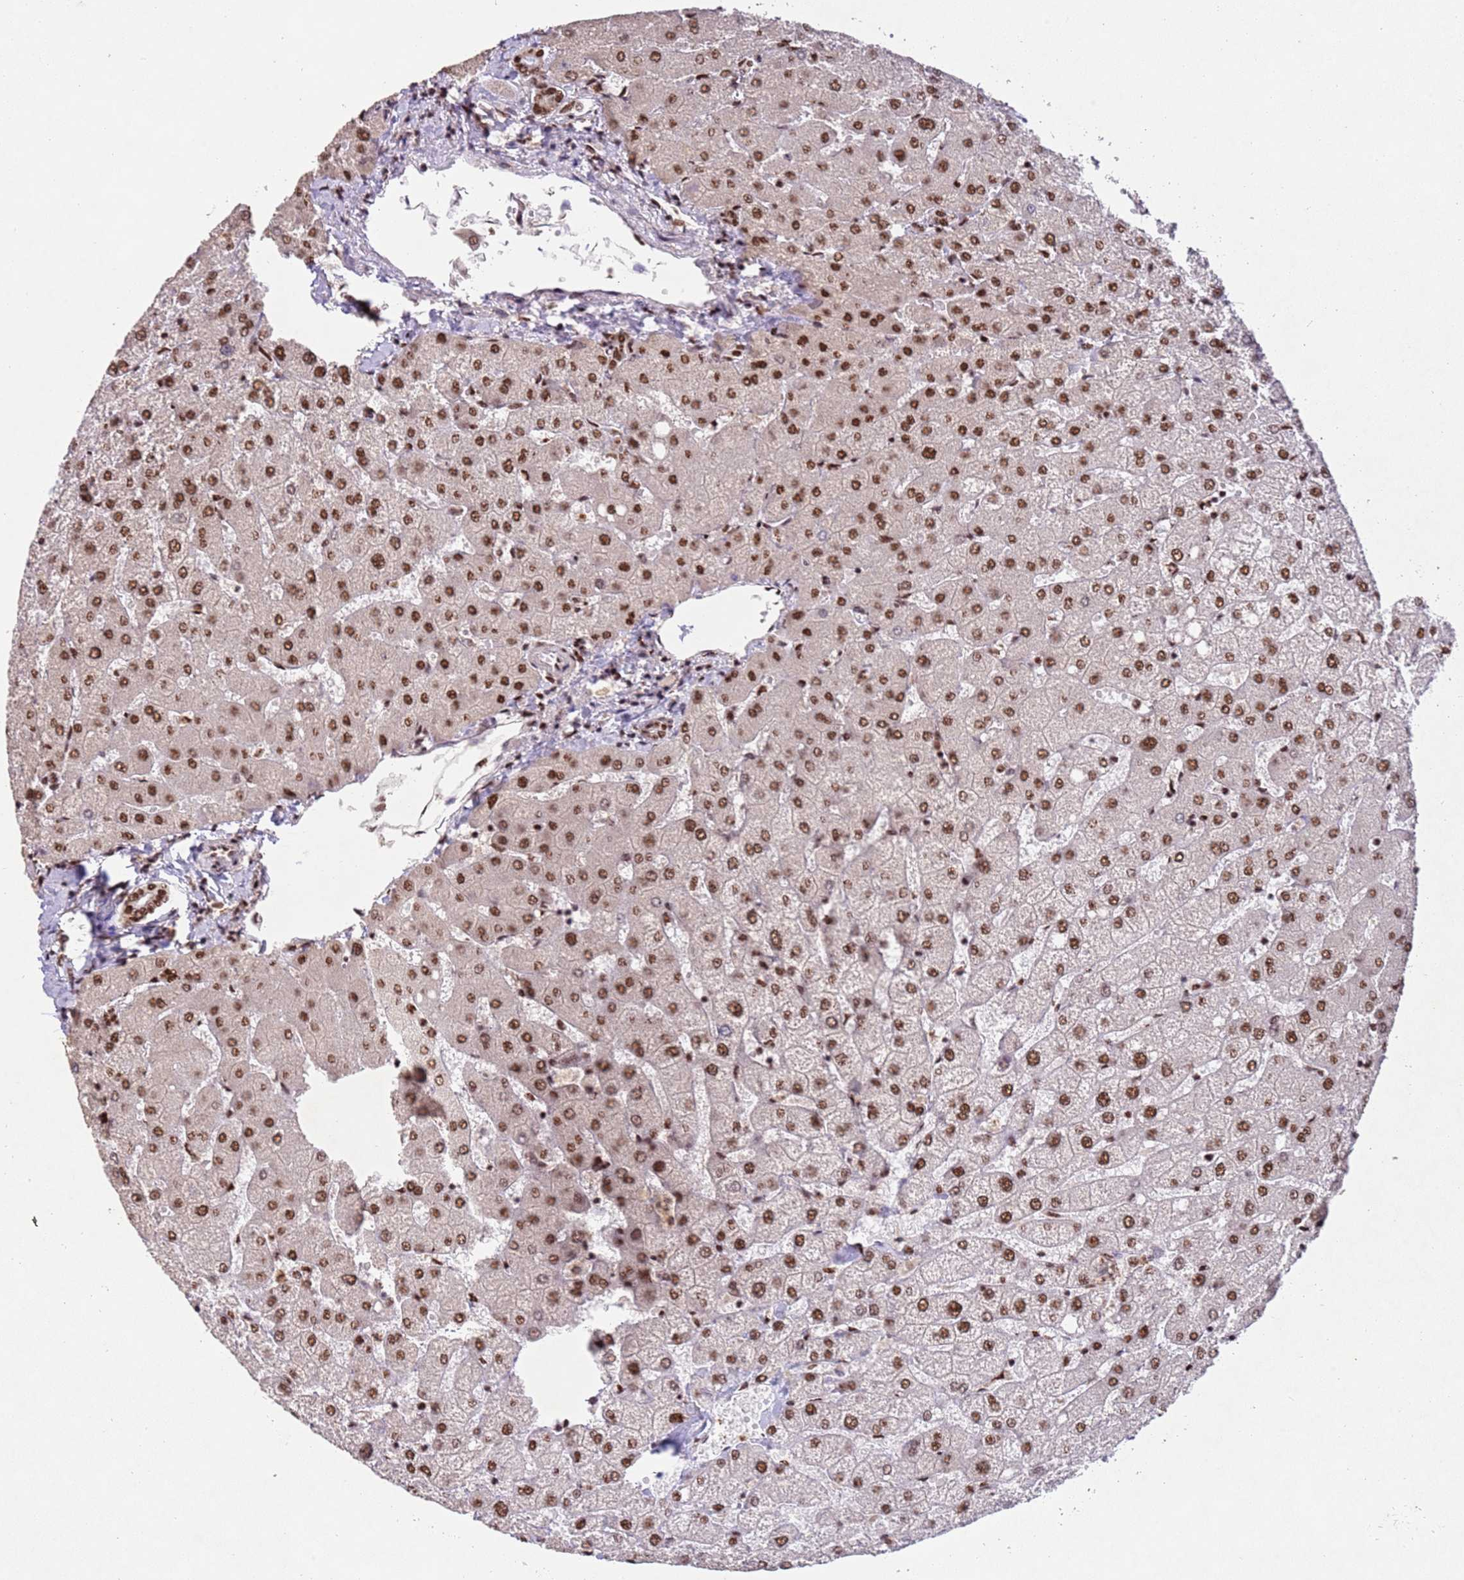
{"staining": {"intensity": "moderate", "quantity": ">75%", "location": "nuclear"}, "tissue": "liver", "cell_type": "Cholangiocytes", "image_type": "normal", "snomed": [{"axis": "morphology", "description": "Normal tissue, NOS"}, {"axis": "topography", "description": "Liver"}], "caption": "This photomicrograph demonstrates unremarkable liver stained with immunohistochemistry (IHC) to label a protein in brown. The nuclear of cholangiocytes show moderate positivity for the protein. Nuclei are counter-stained blue.", "gene": "ESF1", "patient": {"sex": "female", "age": 54}}